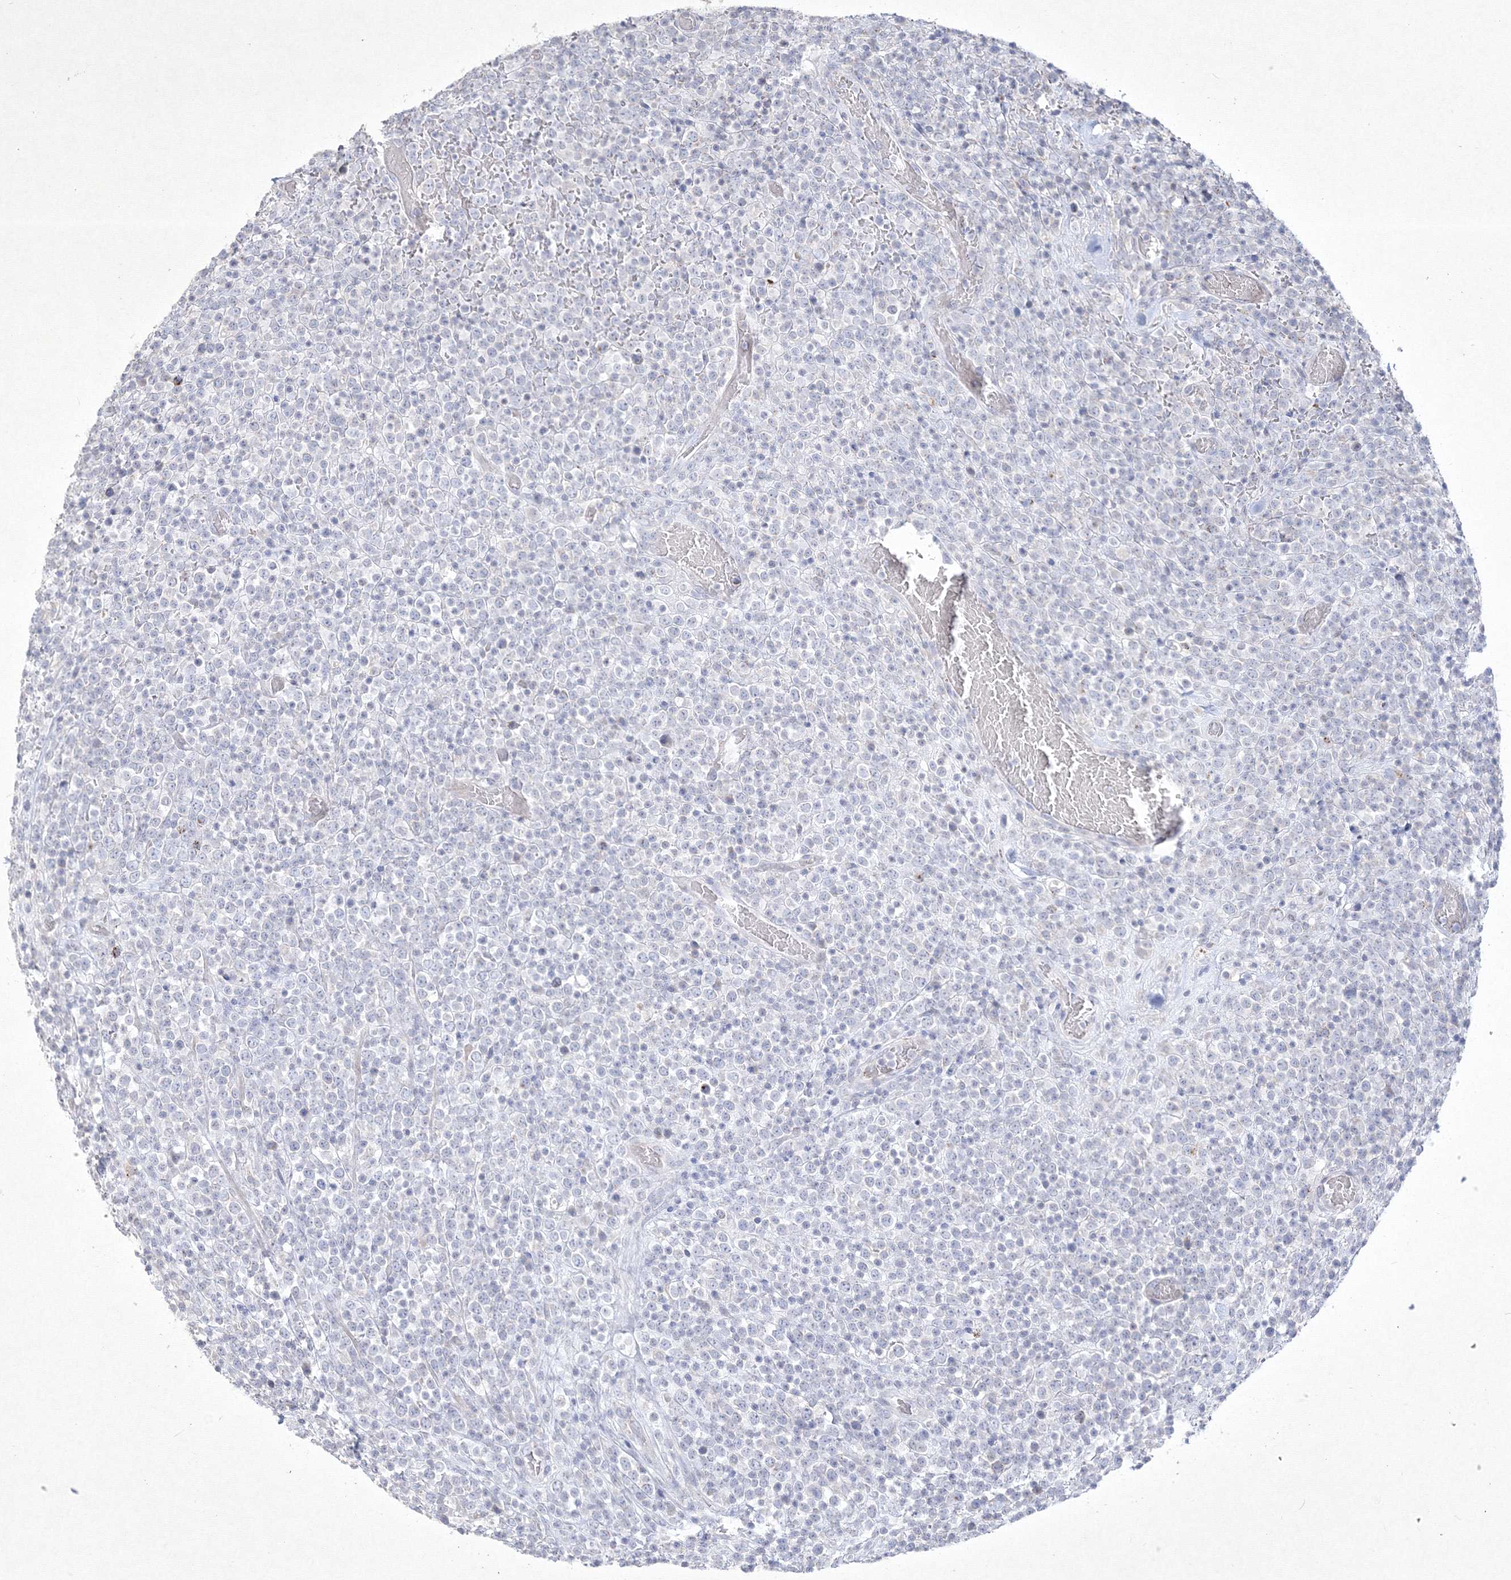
{"staining": {"intensity": "negative", "quantity": "none", "location": "none"}, "tissue": "lymphoma", "cell_type": "Tumor cells", "image_type": "cancer", "snomed": [{"axis": "morphology", "description": "Malignant lymphoma, non-Hodgkin's type, High grade"}, {"axis": "topography", "description": "Colon"}], "caption": "Image shows no significant protein staining in tumor cells of lymphoma.", "gene": "CXXC4", "patient": {"sex": "female", "age": 53}}